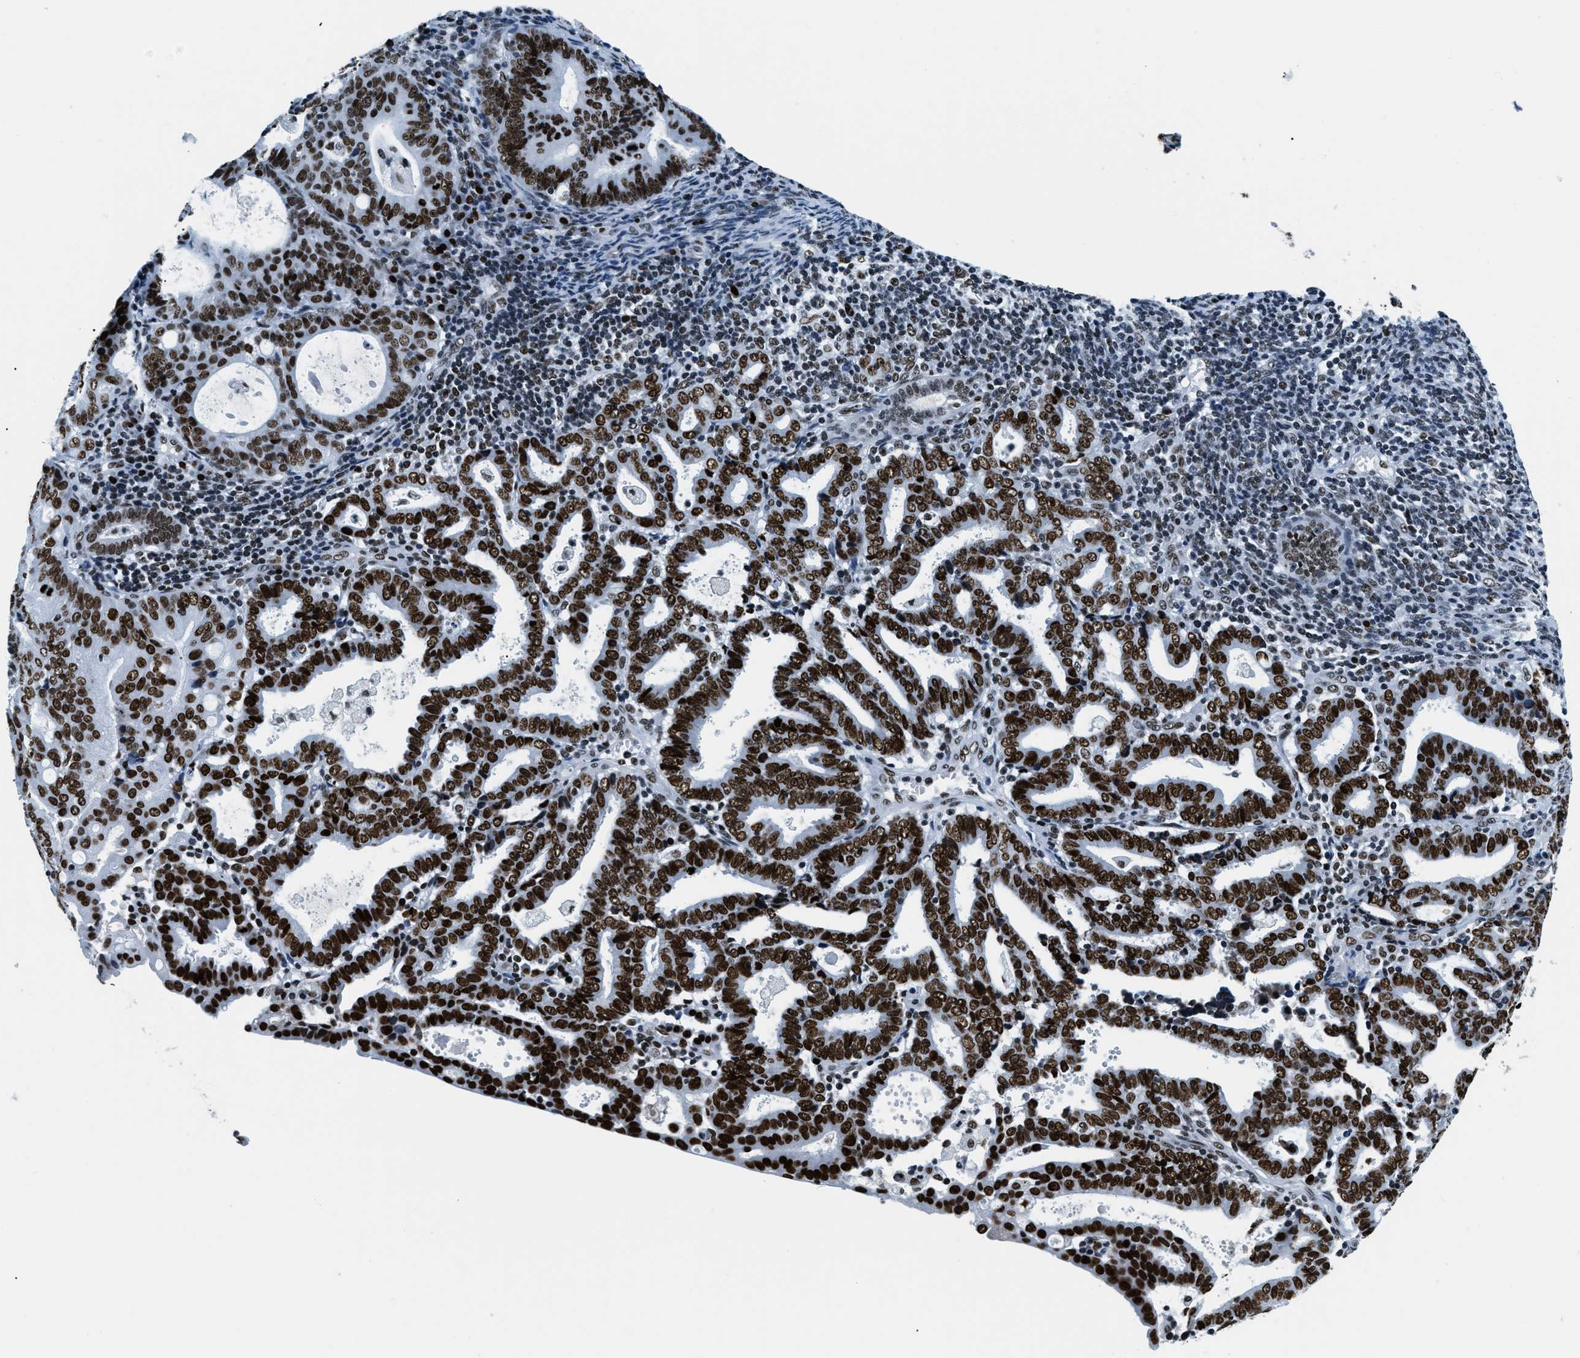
{"staining": {"intensity": "strong", "quantity": ">75%", "location": "nuclear"}, "tissue": "endometrial cancer", "cell_type": "Tumor cells", "image_type": "cancer", "snomed": [{"axis": "morphology", "description": "Adenocarcinoma, NOS"}, {"axis": "topography", "description": "Uterus"}], "caption": "IHC histopathology image of human endometrial adenocarcinoma stained for a protein (brown), which displays high levels of strong nuclear expression in about >75% of tumor cells.", "gene": "TOP1", "patient": {"sex": "female", "age": 83}}